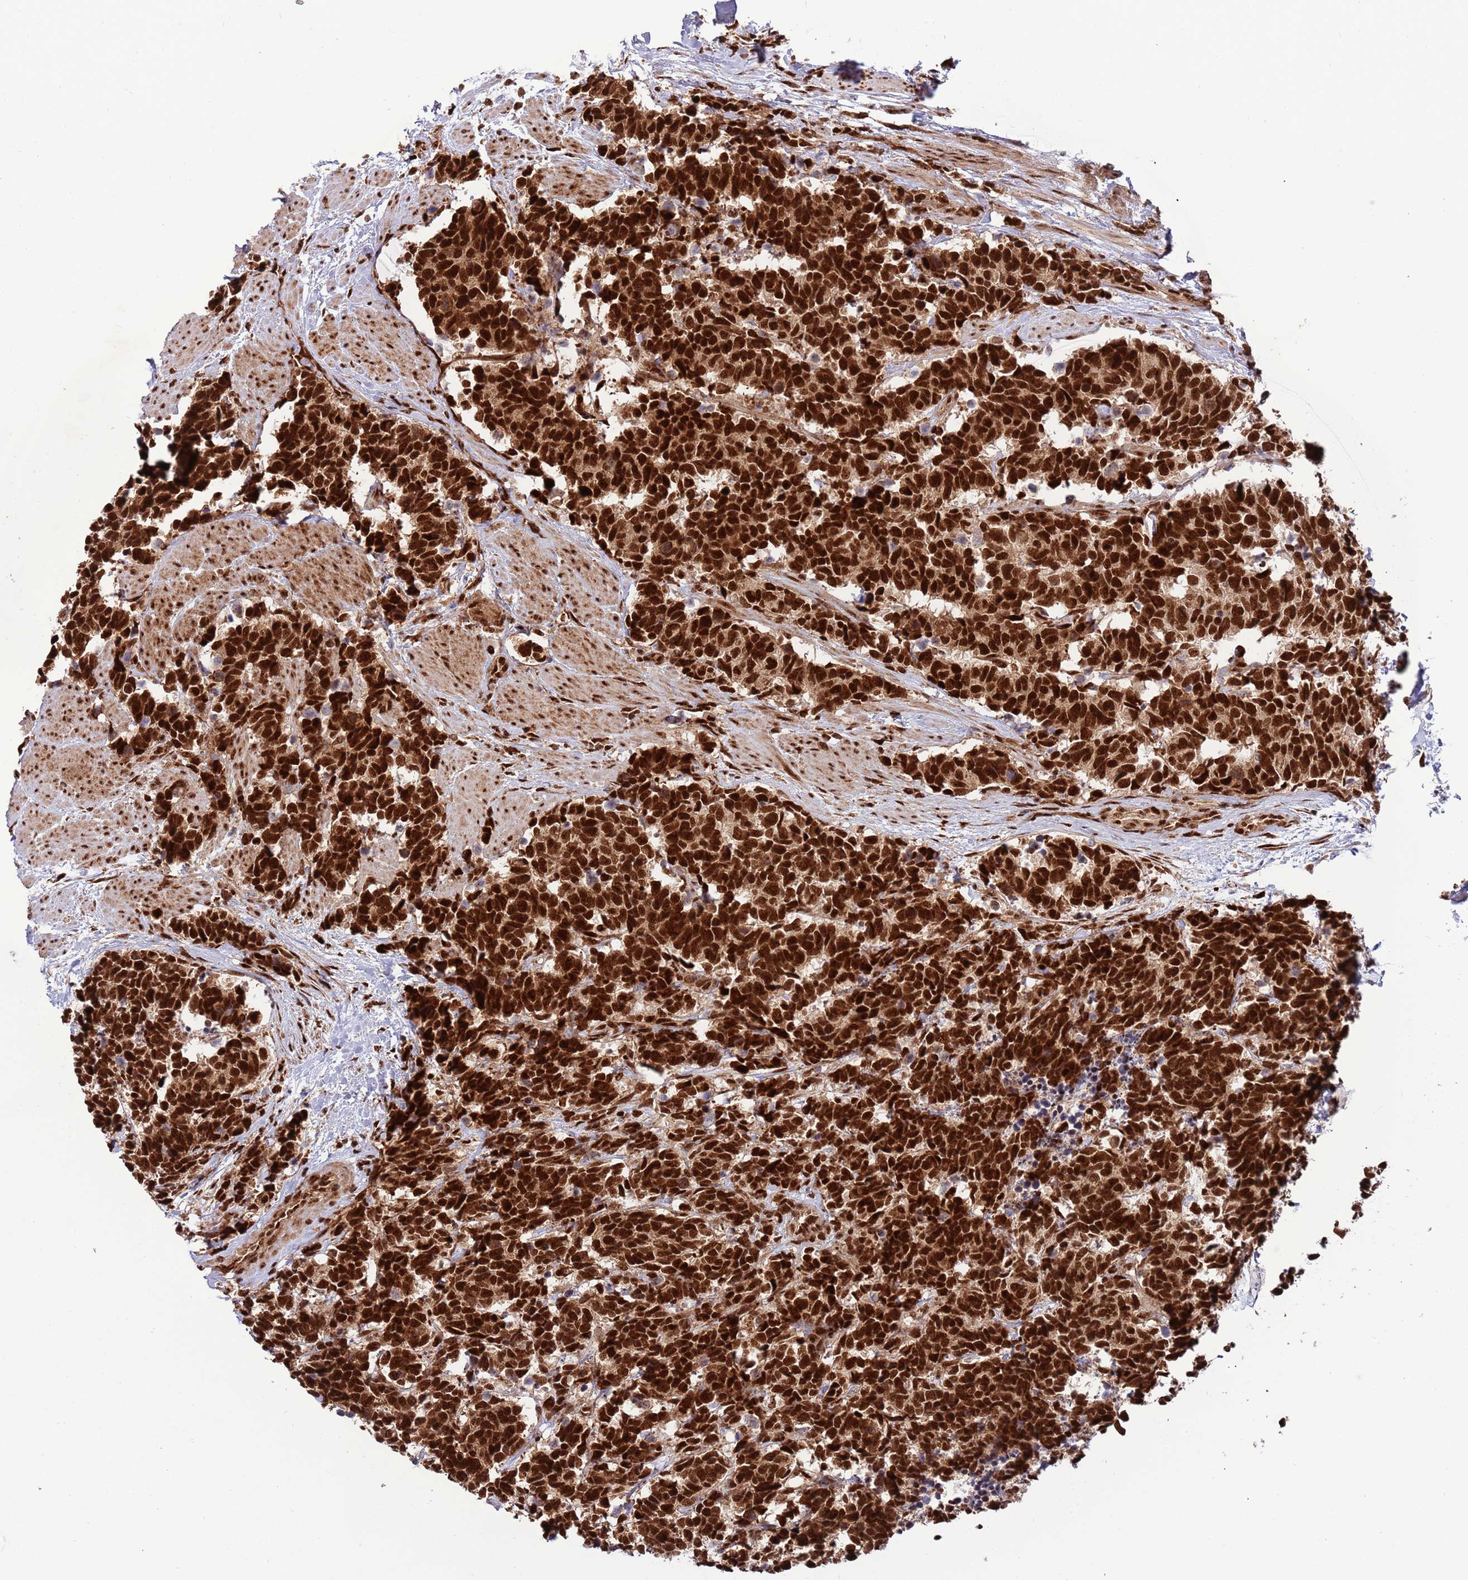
{"staining": {"intensity": "strong", "quantity": ">75%", "location": "nuclear"}, "tissue": "carcinoid", "cell_type": "Tumor cells", "image_type": "cancer", "snomed": [{"axis": "morphology", "description": "Carcinoma, NOS"}, {"axis": "morphology", "description": "Carcinoid, malignant, NOS"}, {"axis": "topography", "description": "Prostate"}], "caption": "DAB immunohistochemical staining of human carcinoid exhibits strong nuclear protein staining in approximately >75% of tumor cells.", "gene": "RIF1", "patient": {"sex": "male", "age": 57}}